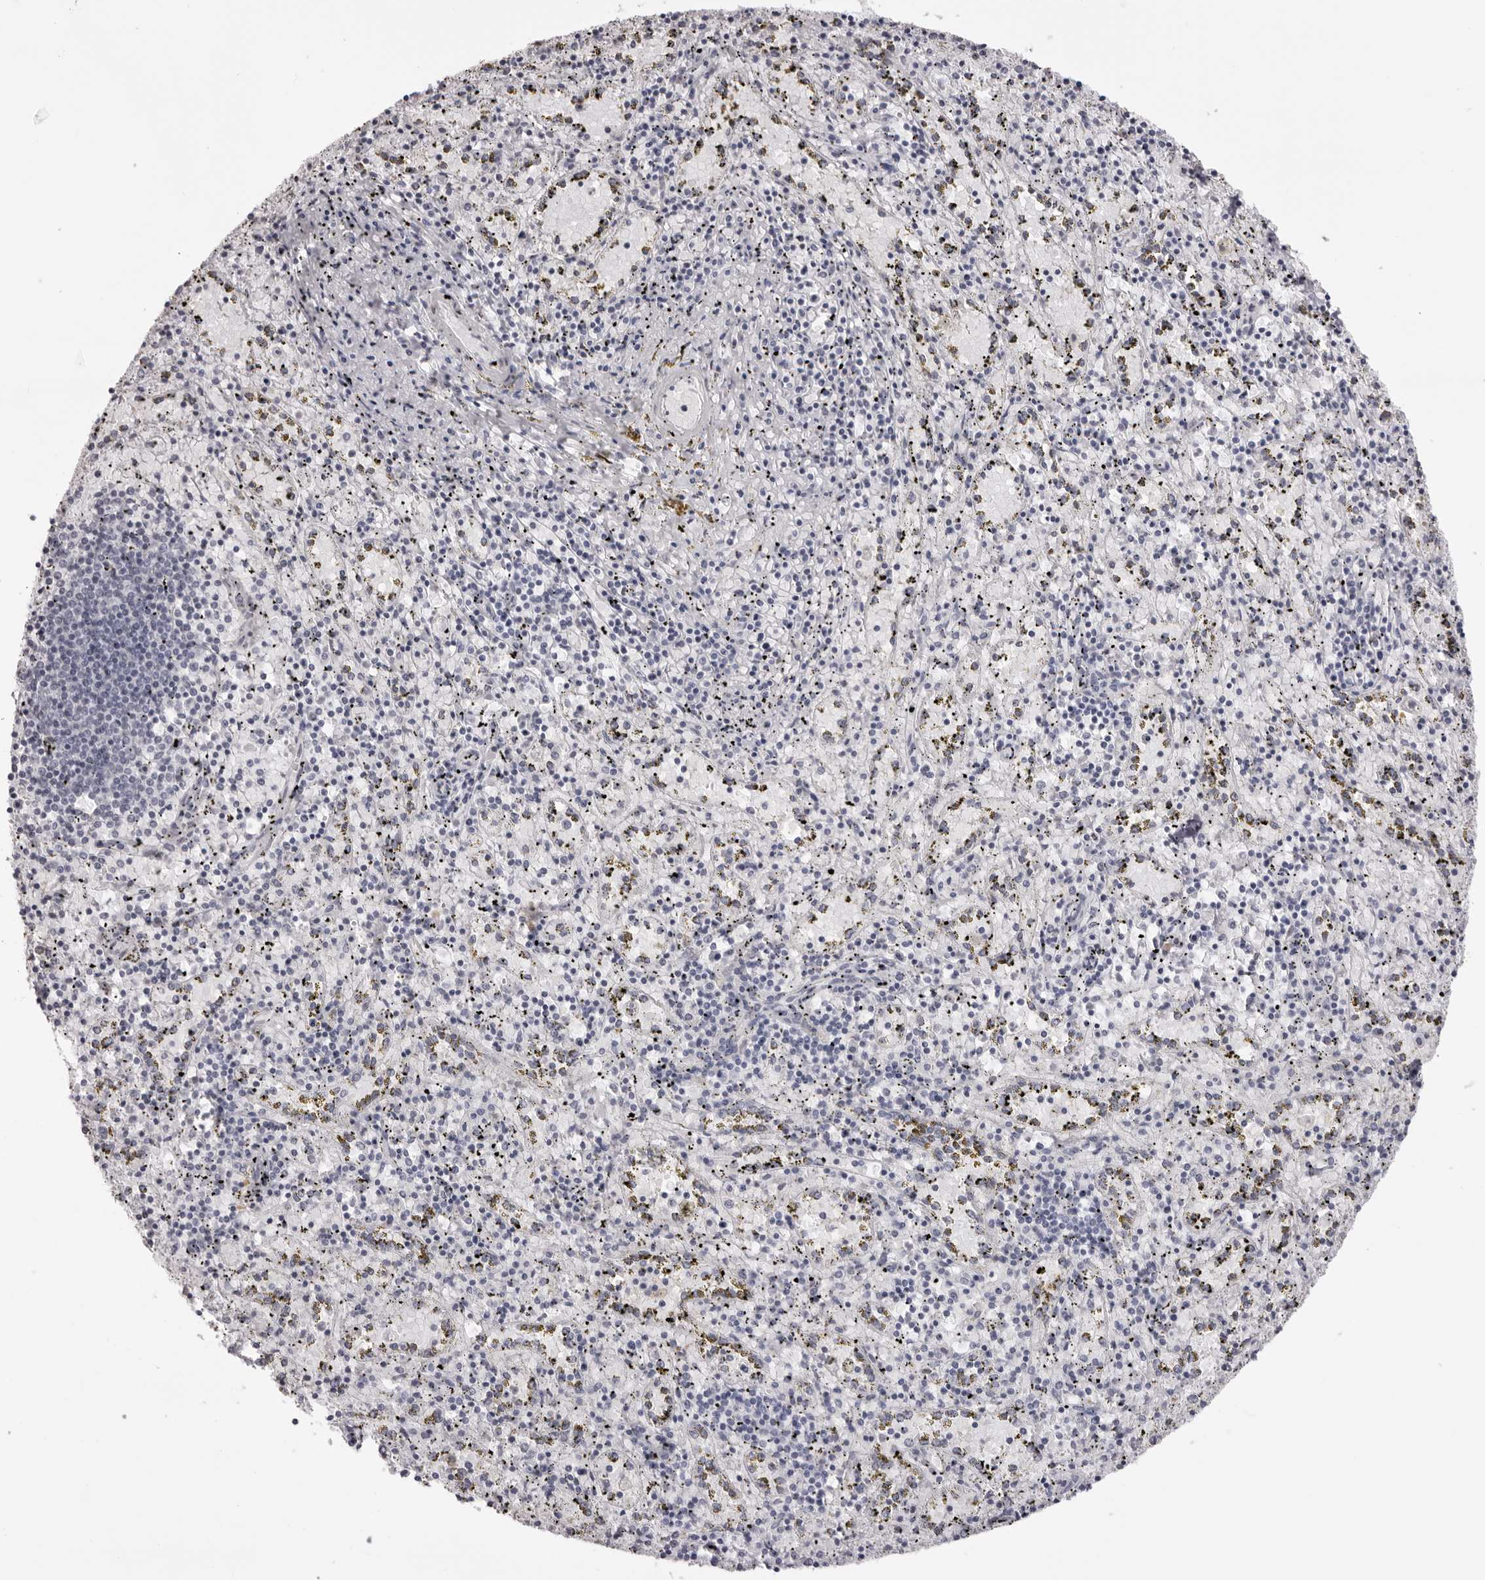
{"staining": {"intensity": "negative", "quantity": "none", "location": "none"}, "tissue": "spleen", "cell_type": "Cells in red pulp", "image_type": "normal", "snomed": [{"axis": "morphology", "description": "Normal tissue, NOS"}, {"axis": "topography", "description": "Spleen"}], "caption": "IHC image of unremarkable spleen: human spleen stained with DAB demonstrates no significant protein positivity in cells in red pulp.", "gene": "MAFK", "patient": {"sex": "male", "age": 11}}